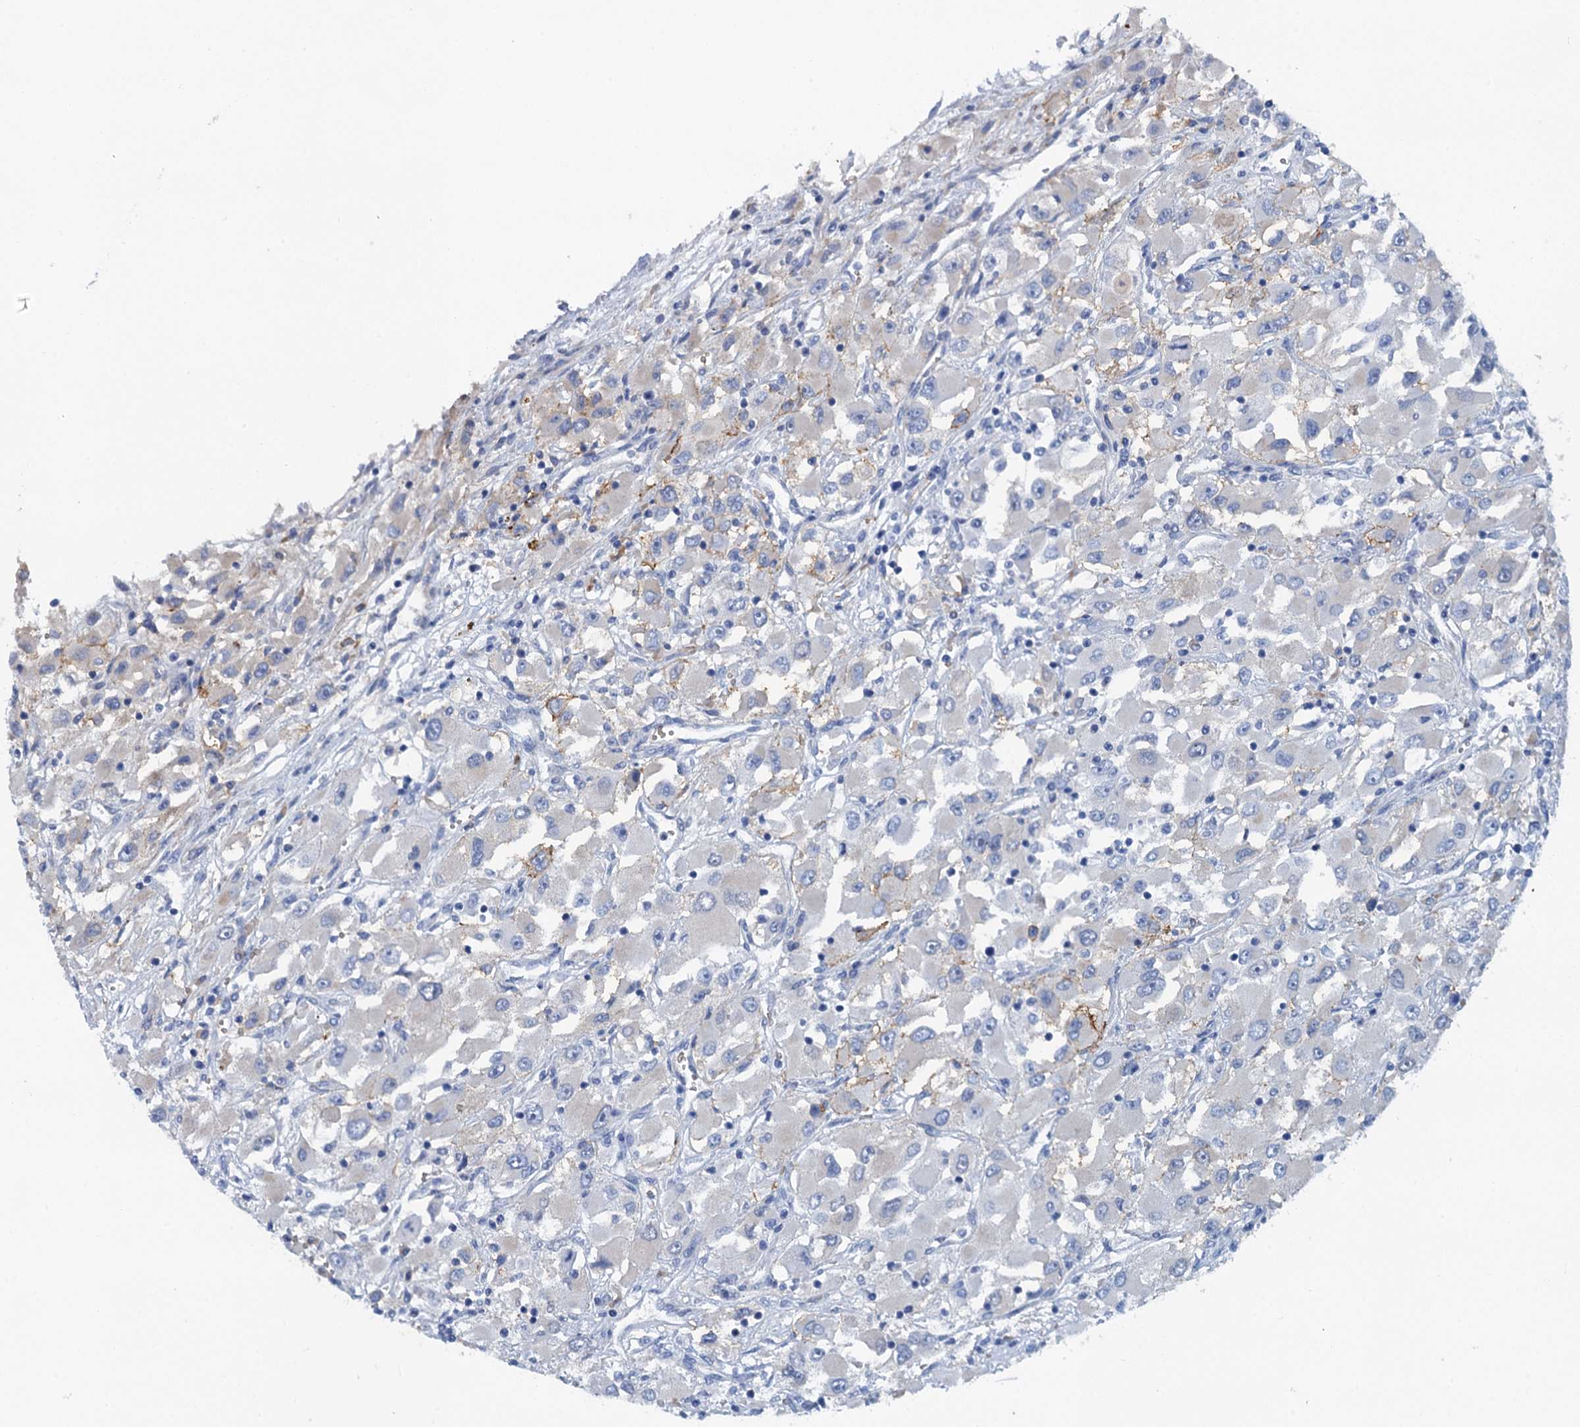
{"staining": {"intensity": "negative", "quantity": "none", "location": "none"}, "tissue": "renal cancer", "cell_type": "Tumor cells", "image_type": "cancer", "snomed": [{"axis": "morphology", "description": "Adenocarcinoma, NOS"}, {"axis": "topography", "description": "Kidney"}], "caption": "IHC image of neoplastic tissue: renal cancer (adenocarcinoma) stained with DAB (3,3'-diaminobenzidine) displays no significant protein staining in tumor cells. (Brightfield microscopy of DAB IHC at high magnification).", "gene": "MYADML2", "patient": {"sex": "female", "age": 52}}